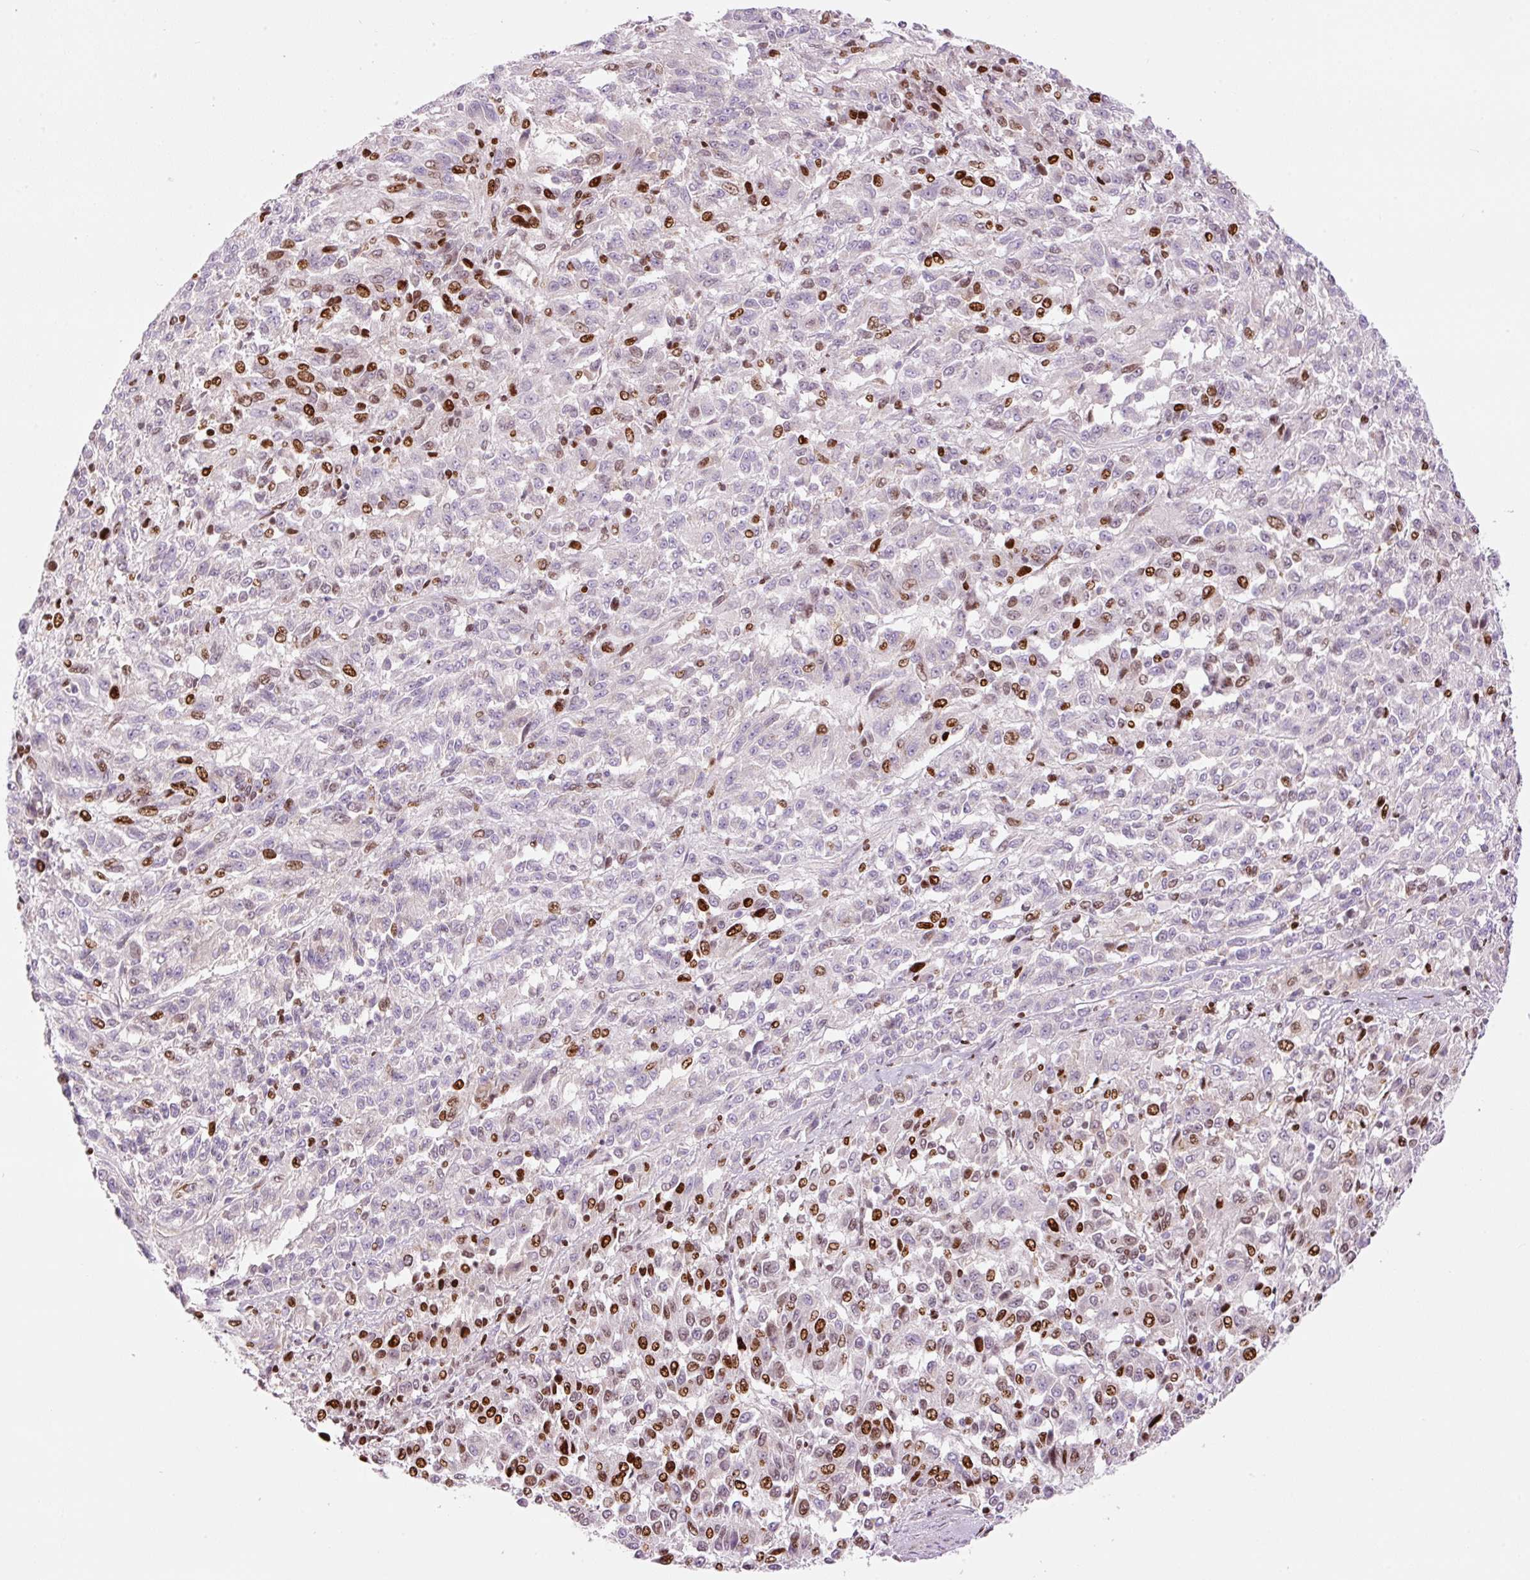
{"staining": {"intensity": "moderate", "quantity": "25%-75%", "location": "nuclear"}, "tissue": "melanoma", "cell_type": "Tumor cells", "image_type": "cancer", "snomed": [{"axis": "morphology", "description": "Malignant melanoma, Metastatic site"}, {"axis": "topography", "description": "Lung"}], "caption": "Protein expression analysis of human melanoma reveals moderate nuclear staining in approximately 25%-75% of tumor cells.", "gene": "TMEM8B", "patient": {"sex": "male", "age": 64}}